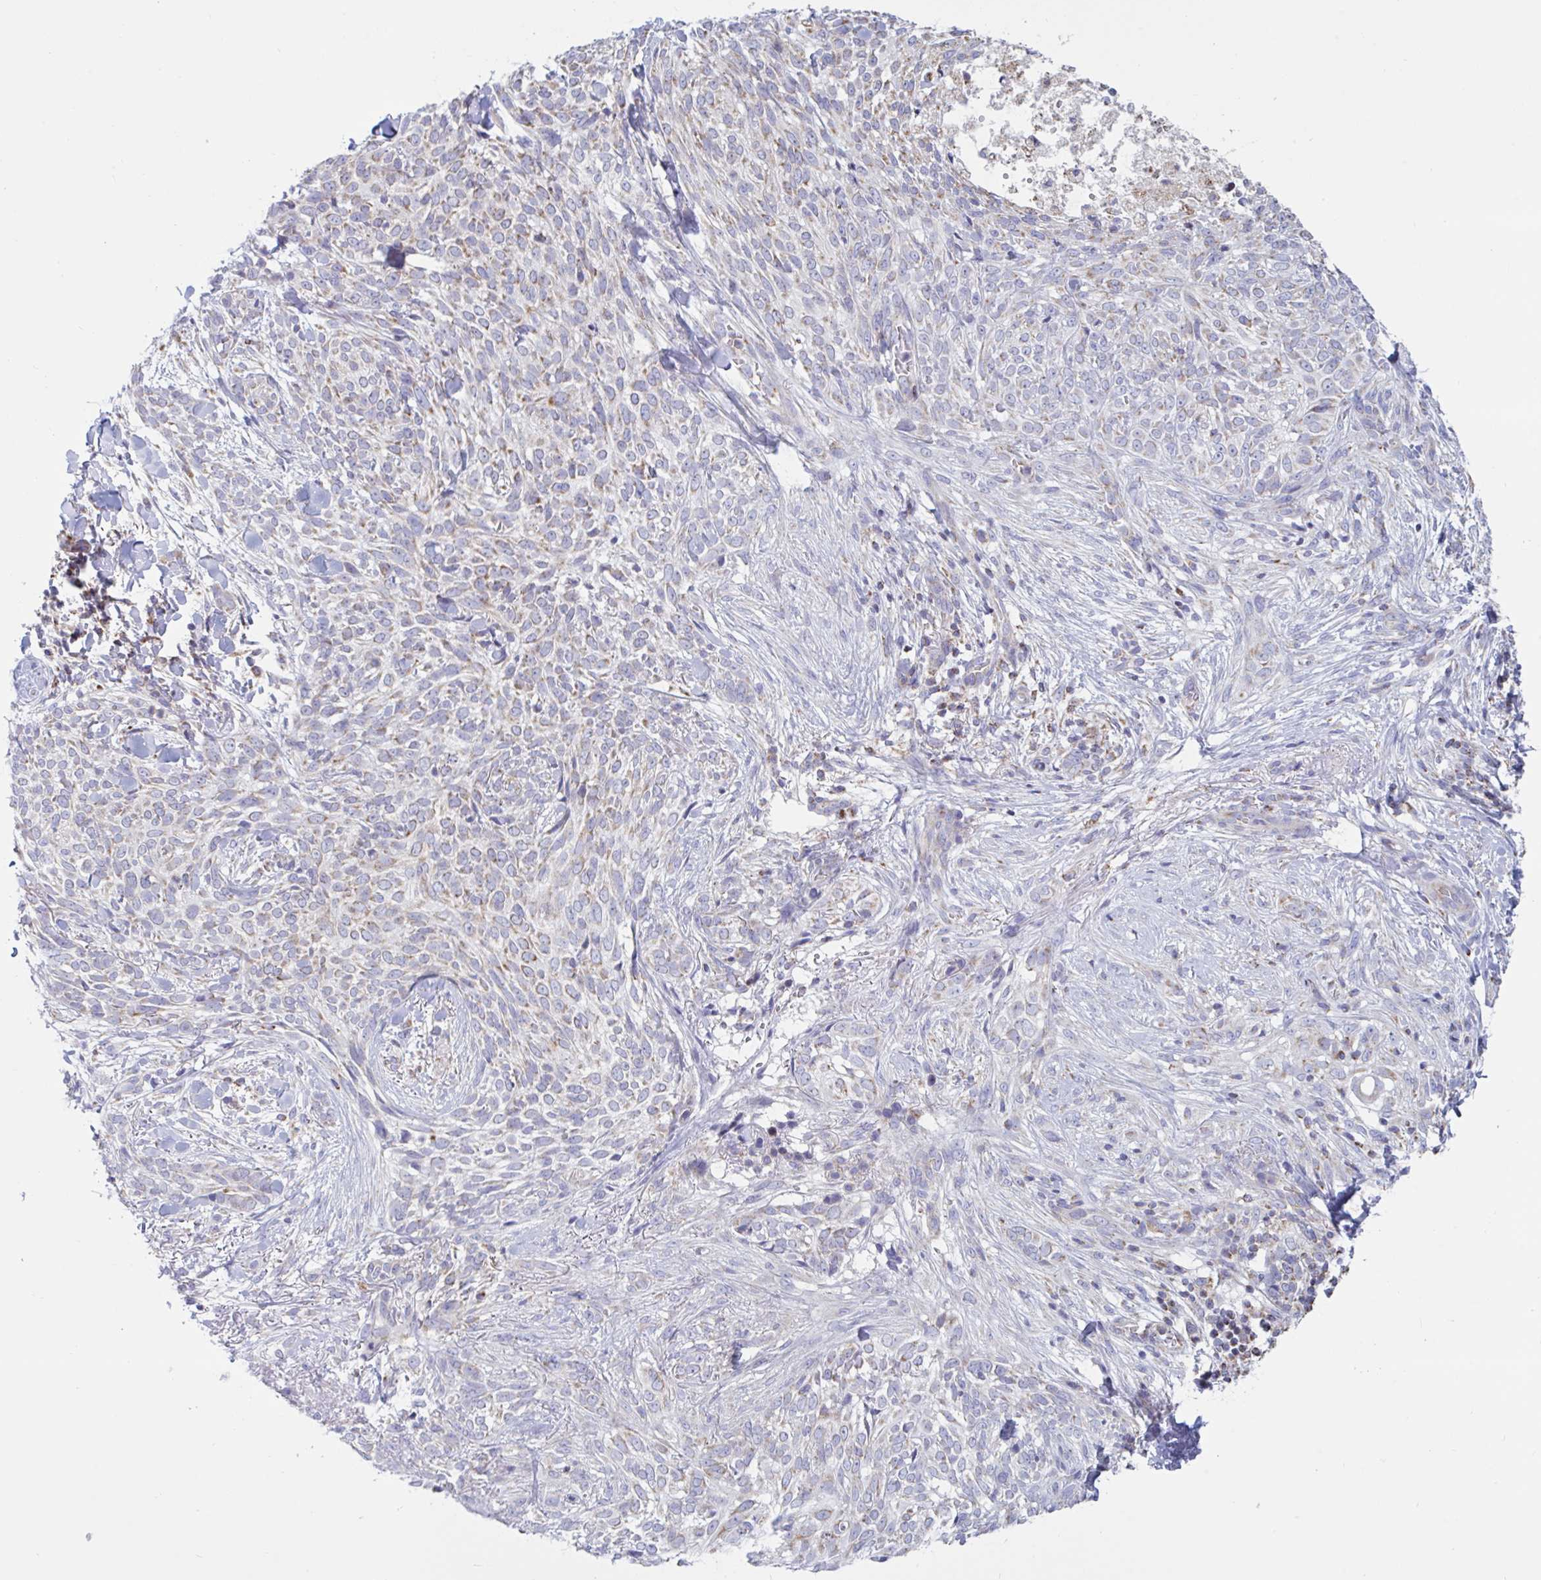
{"staining": {"intensity": "weak", "quantity": "<25%", "location": "cytoplasmic/membranous"}, "tissue": "skin cancer", "cell_type": "Tumor cells", "image_type": "cancer", "snomed": [{"axis": "morphology", "description": "Basal cell carcinoma"}, {"axis": "topography", "description": "Skin"}, {"axis": "topography", "description": "Skin of face"}], "caption": "The histopathology image displays no staining of tumor cells in skin basal cell carcinoma. (Brightfield microscopy of DAB immunohistochemistry (IHC) at high magnification).", "gene": "HSPE1", "patient": {"sex": "female", "age": 90}}